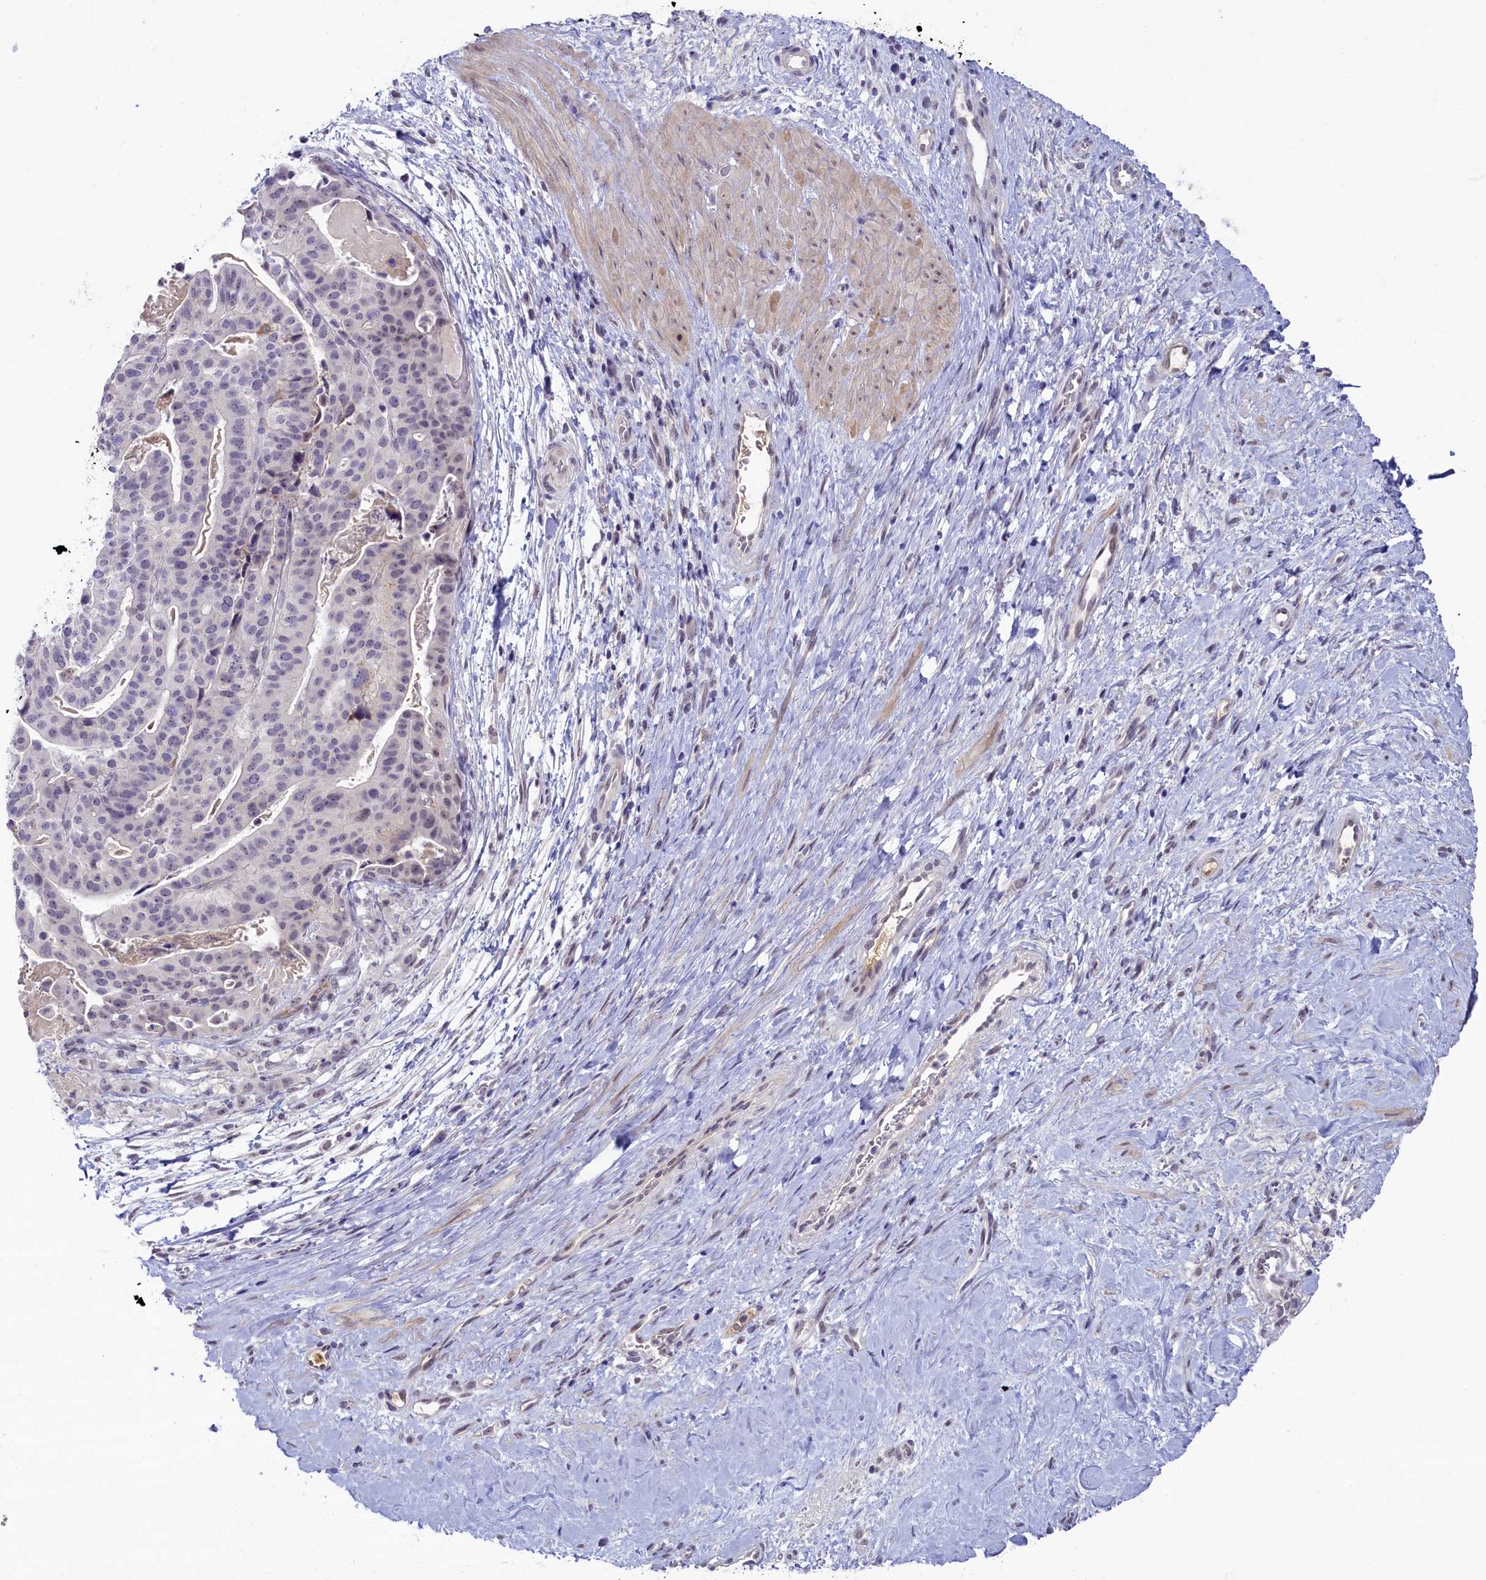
{"staining": {"intensity": "negative", "quantity": "none", "location": "none"}, "tissue": "stomach cancer", "cell_type": "Tumor cells", "image_type": "cancer", "snomed": [{"axis": "morphology", "description": "Adenocarcinoma, NOS"}, {"axis": "topography", "description": "Stomach"}], "caption": "High magnification brightfield microscopy of stomach cancer stained with DAB (3,3'-diaminobenzidine) (brown) and counterstained with hematoxylin (blue): tumor cells show no significant staining.", "gene": "CRAMP1", "patient": {"sex": "male", "age": 48}}